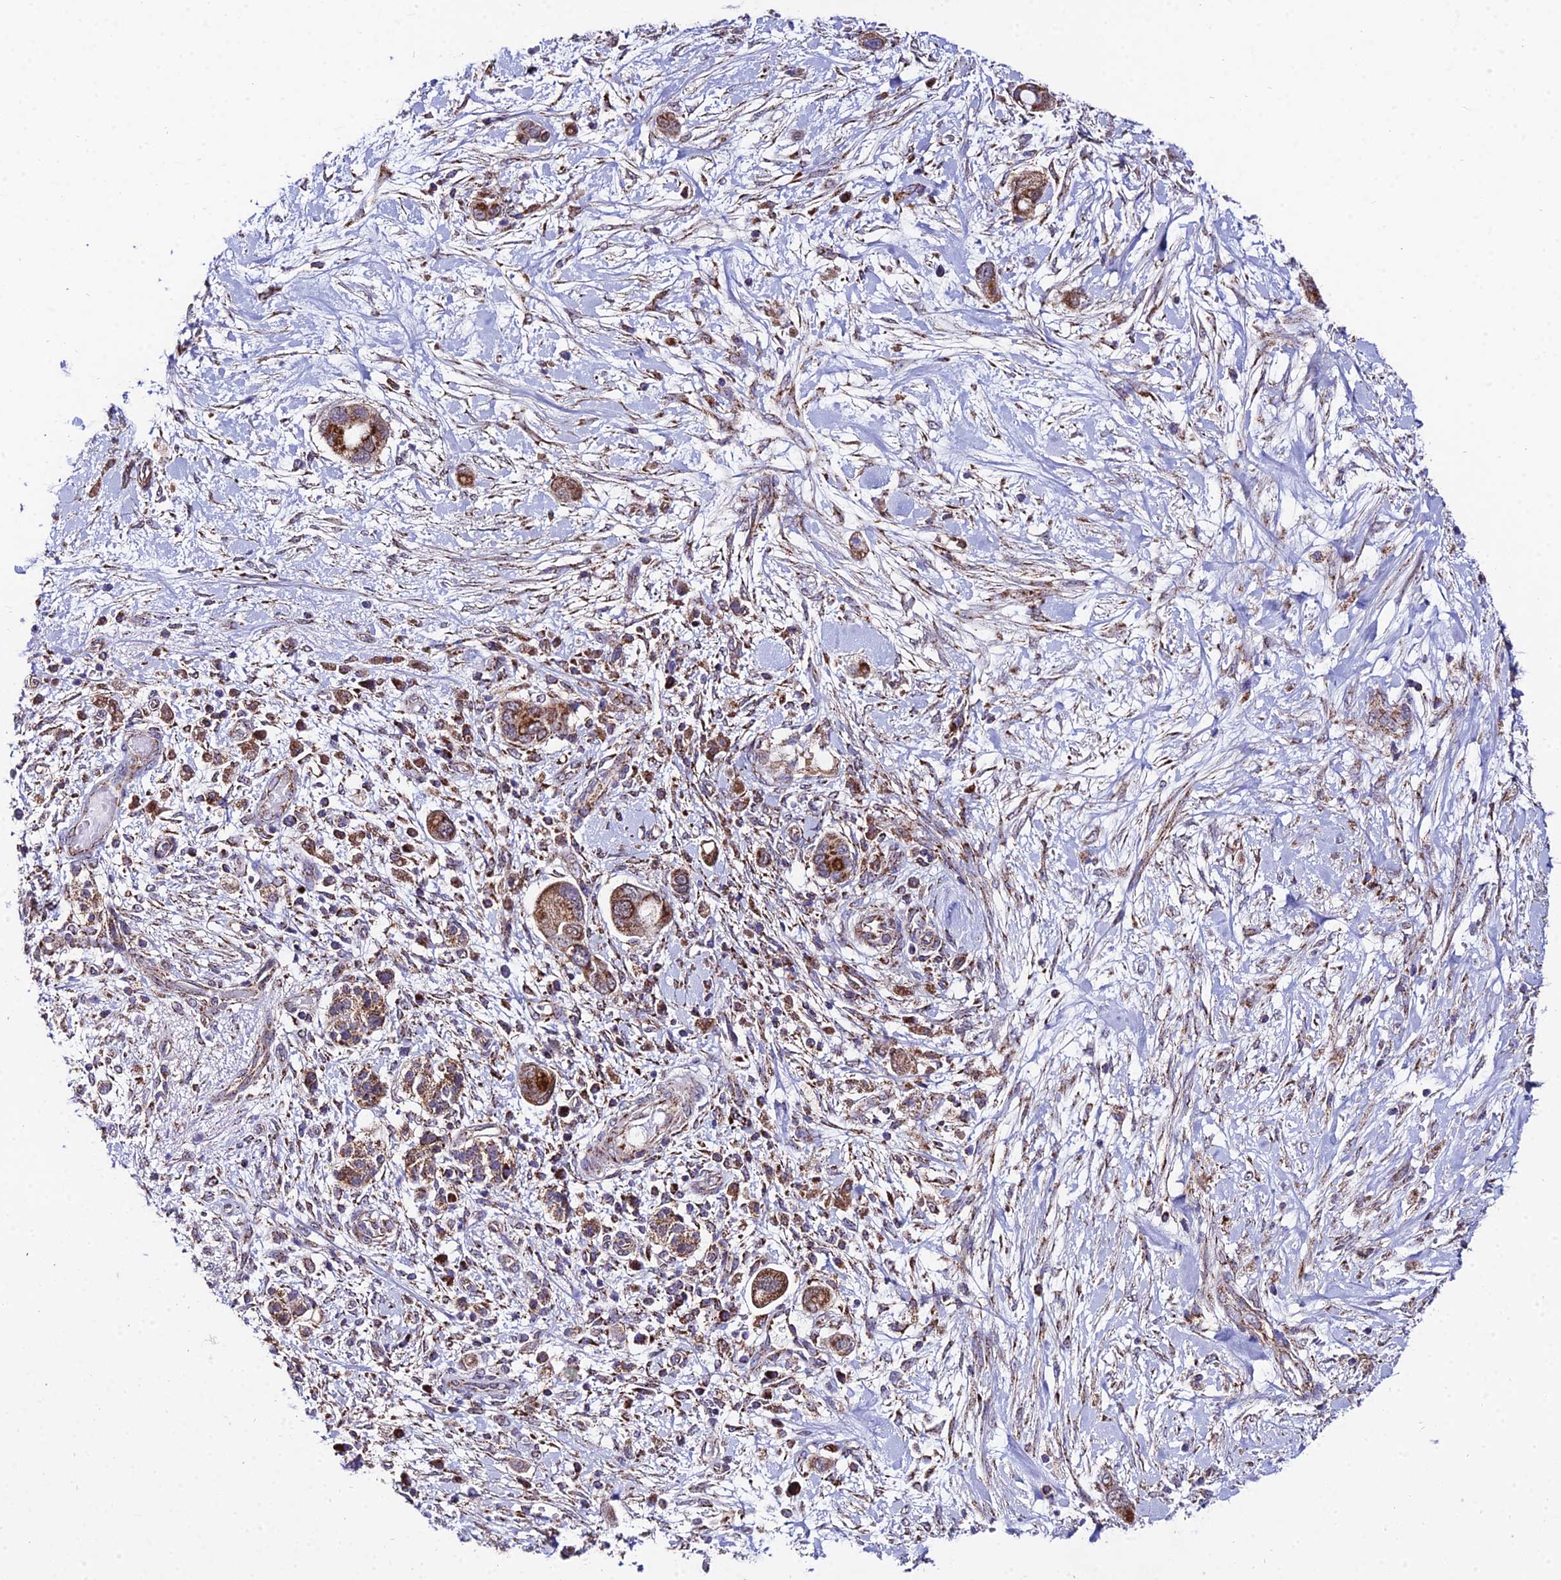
{"staining": {"intensity": "strong", "quantity": ">75%", "location": "cytoplasmic/membranous"}, "tissue": "pancreatic cancer", "cell_type": "Tumor cells", "image_type": "cancer", "snomed": [{"axis": "morphology", "description": "Adenocarcinoma, NOS"}, {"axis": "topography", "description": "Pancreas"}], "caption": "Immunohistochemical staining of adenocarcinoma (pancreatic) demonstrates high levels of strong cytoplasmic/membranous protein staining in approximately >75% of tumor cells. (IHC, brightfield microscopy, high magnification).", "gene": "PSMD2", "patient": {"sex": "male", "age": 68}}